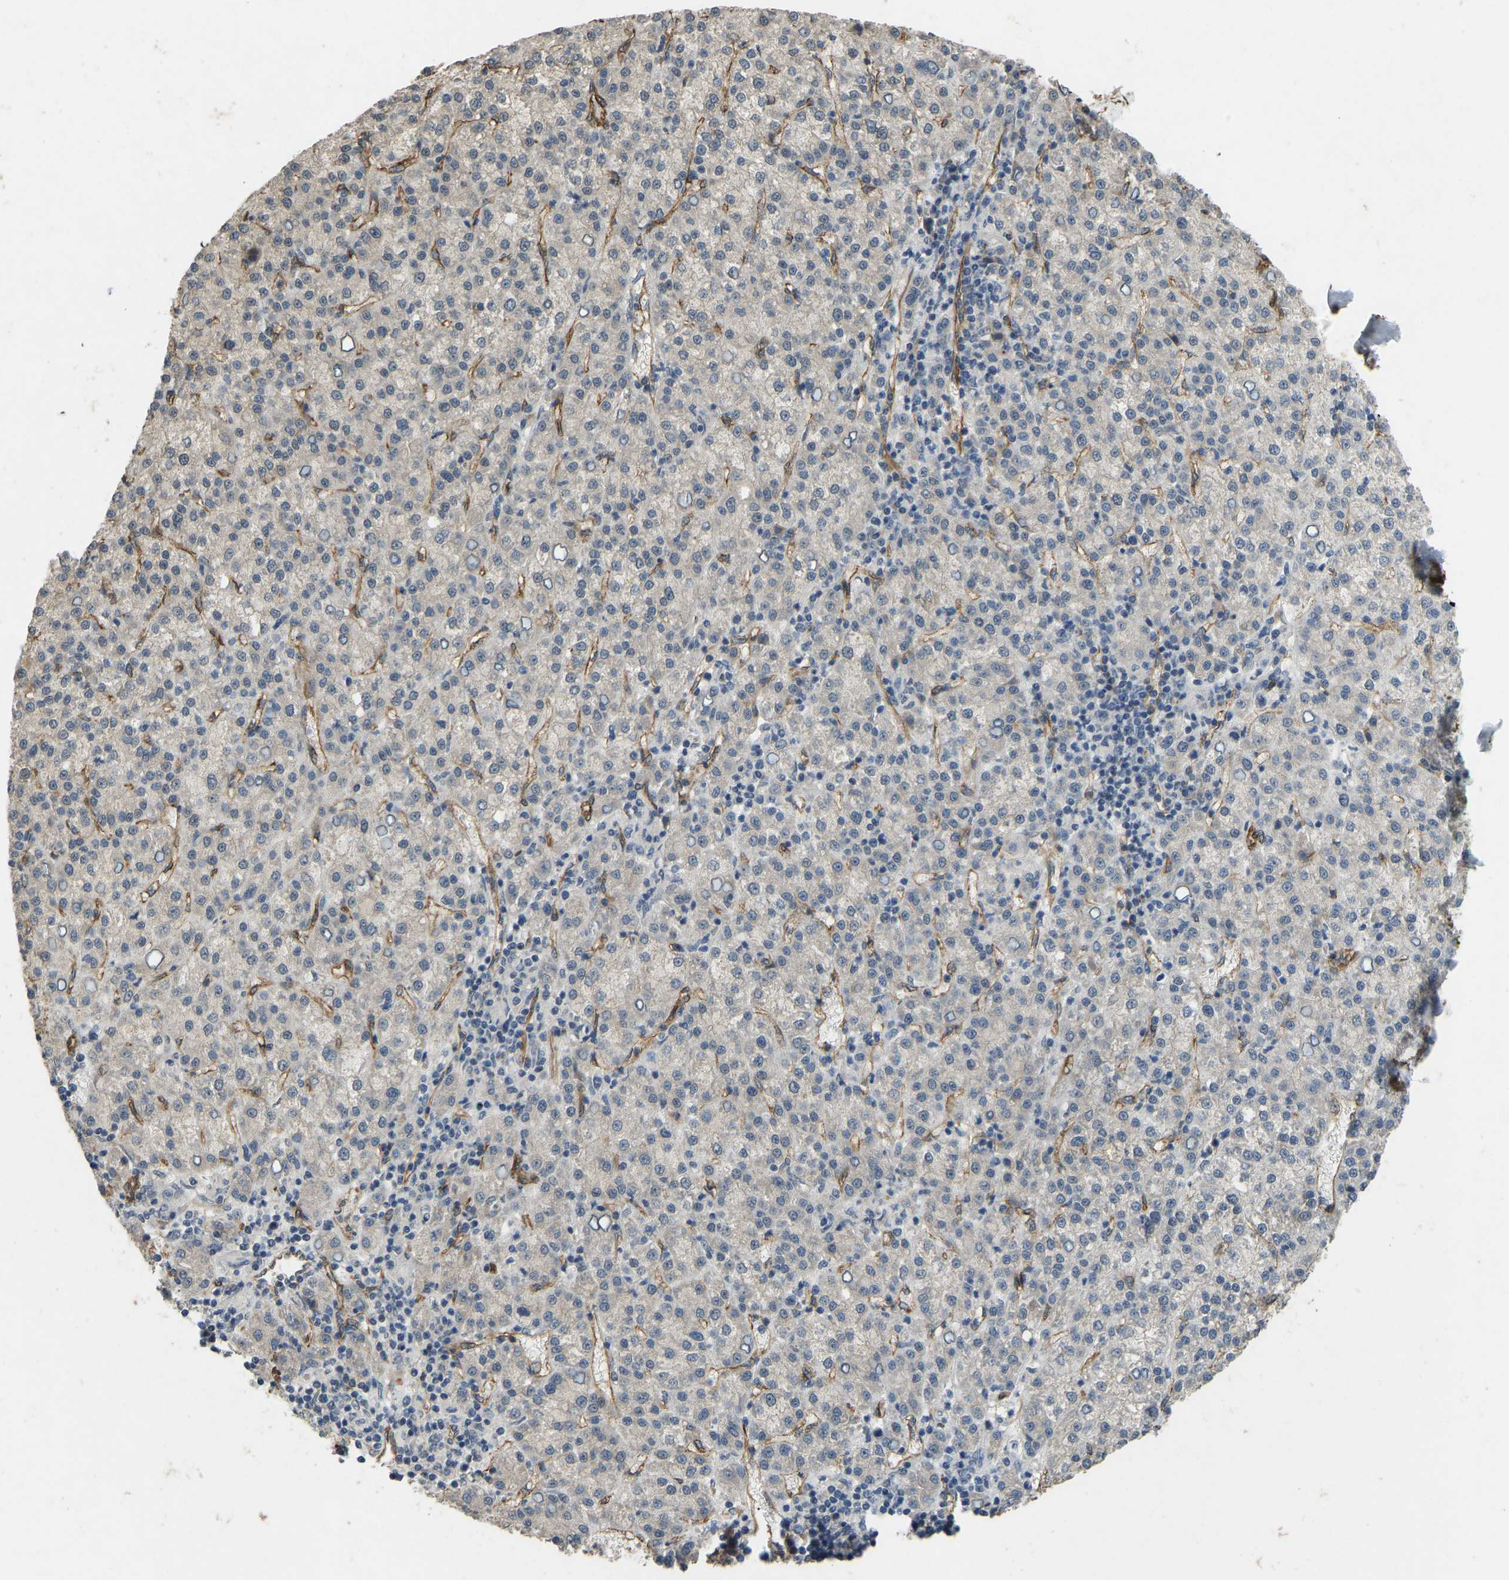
{"staining": {"intensity": "weak", "quantity": "<25%", "location": "cytoplasmic/membranous"}, "tissue": "liver cancer", "cell_type": "Tumor cells", "image_type": "cancer", "snomed": [{"axis": "morphology", "description": "Carcinoma, Hepatocellular, NOS"}, {"axis": "topography", "description": "Liver"}], "caption": "Tumor cells are negative for brown protein staining in liver cancer. (DAB immunohistochemistry visualized using brightfield microscopy, high magnification).", "gene": "NMB", "patient": {"sex": "female", "age": 58}}